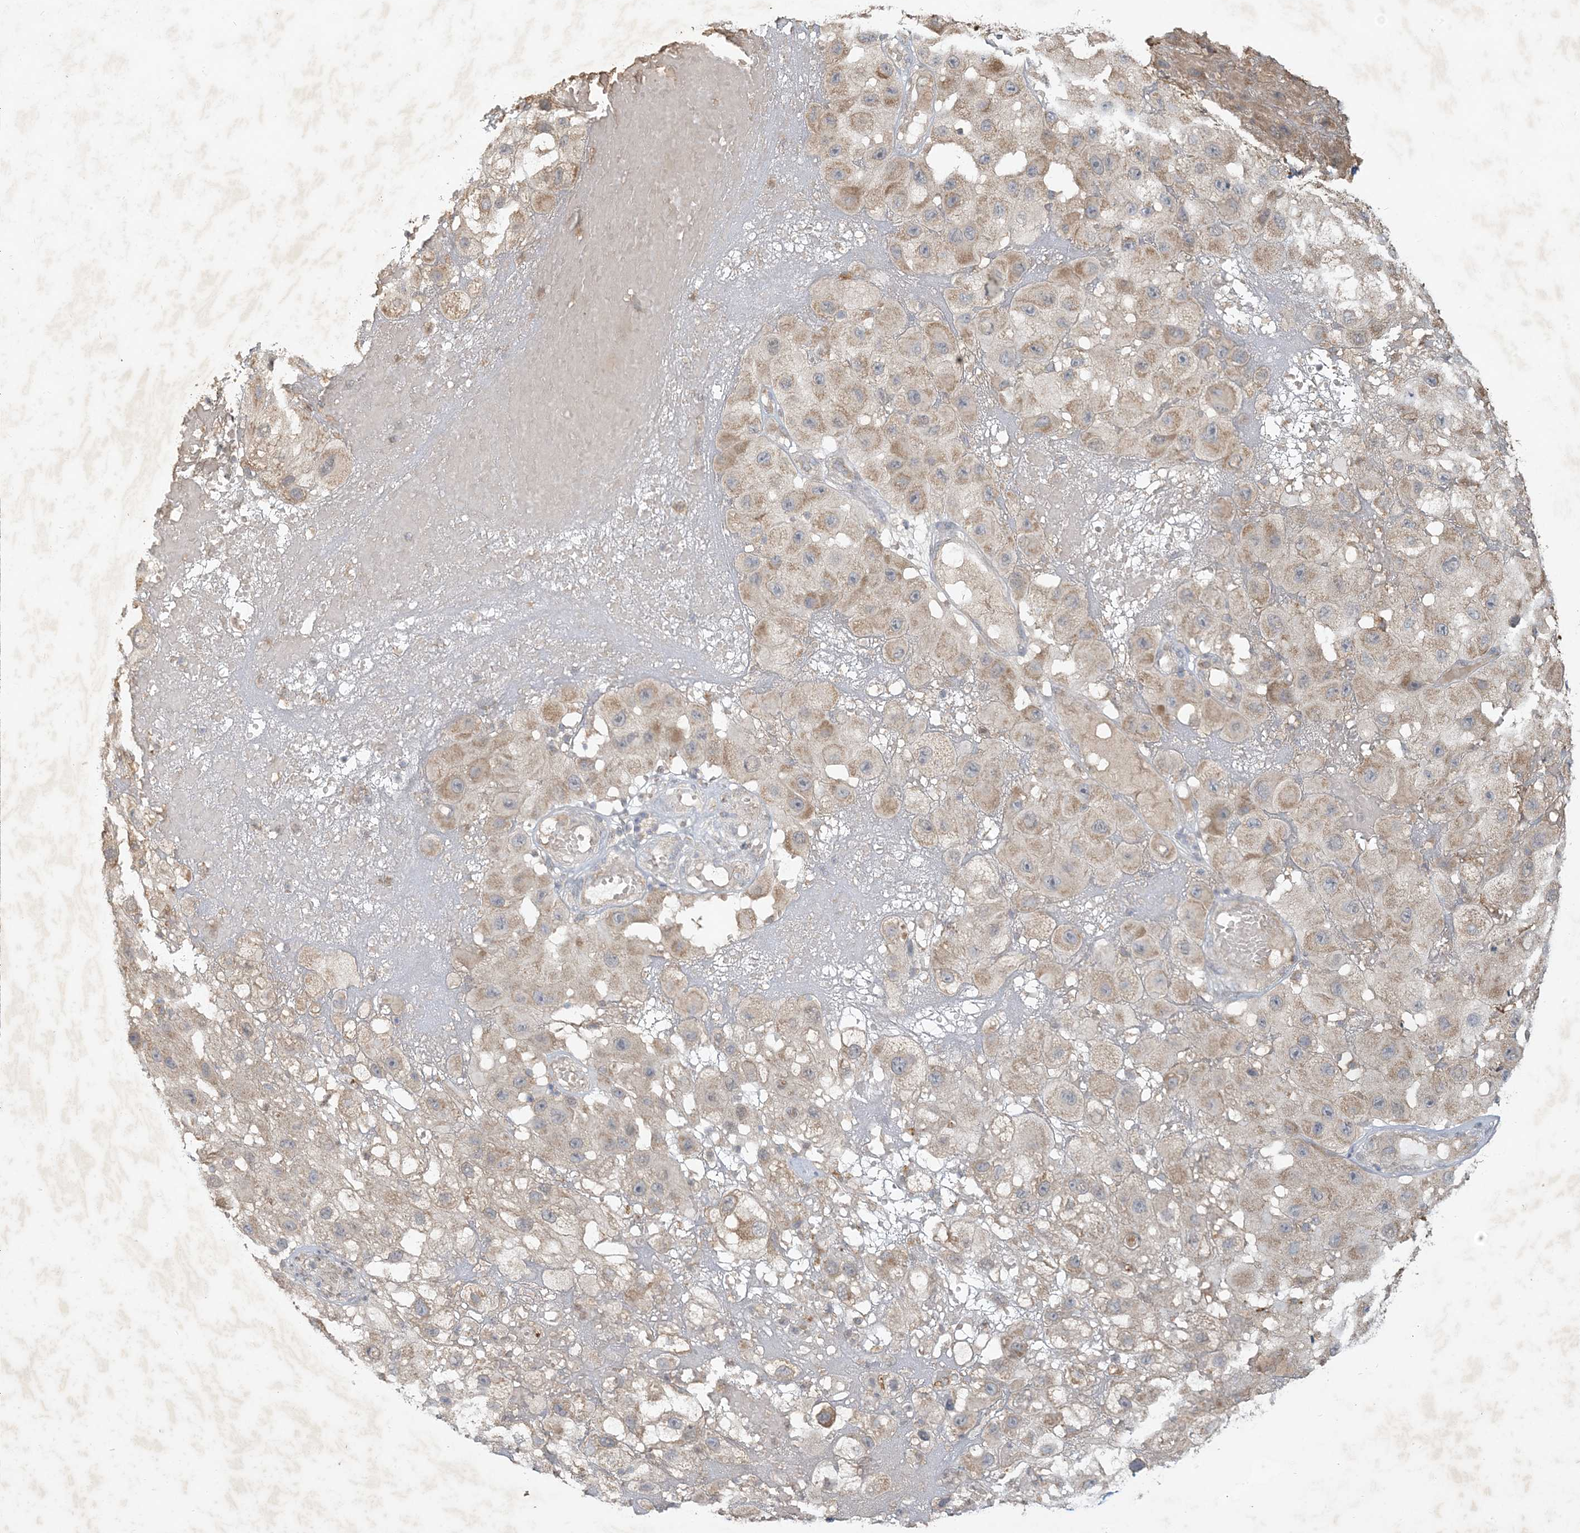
{"staining": {"intensity": "moderate", "quantity": "25%-75%", "location": "cytoplasmic/membranous"}, "tissue": "melanoma", "cell_type": "Tumor cells", "image_type": "cancer", "snomed": [{"axis": "morphology", "description": "Malignant melanoma, NOS"}, {"axis": "topography", "description": "Skin"}], "caption": "The image demonstrates immunohistochemical staining of melanoma. There is moderate cytoplasmic/membranous staining is present in about 25%-75% of tumor cells.", "gene": "MCOLN1", "patient": {"sex": "female", "age": 81}}